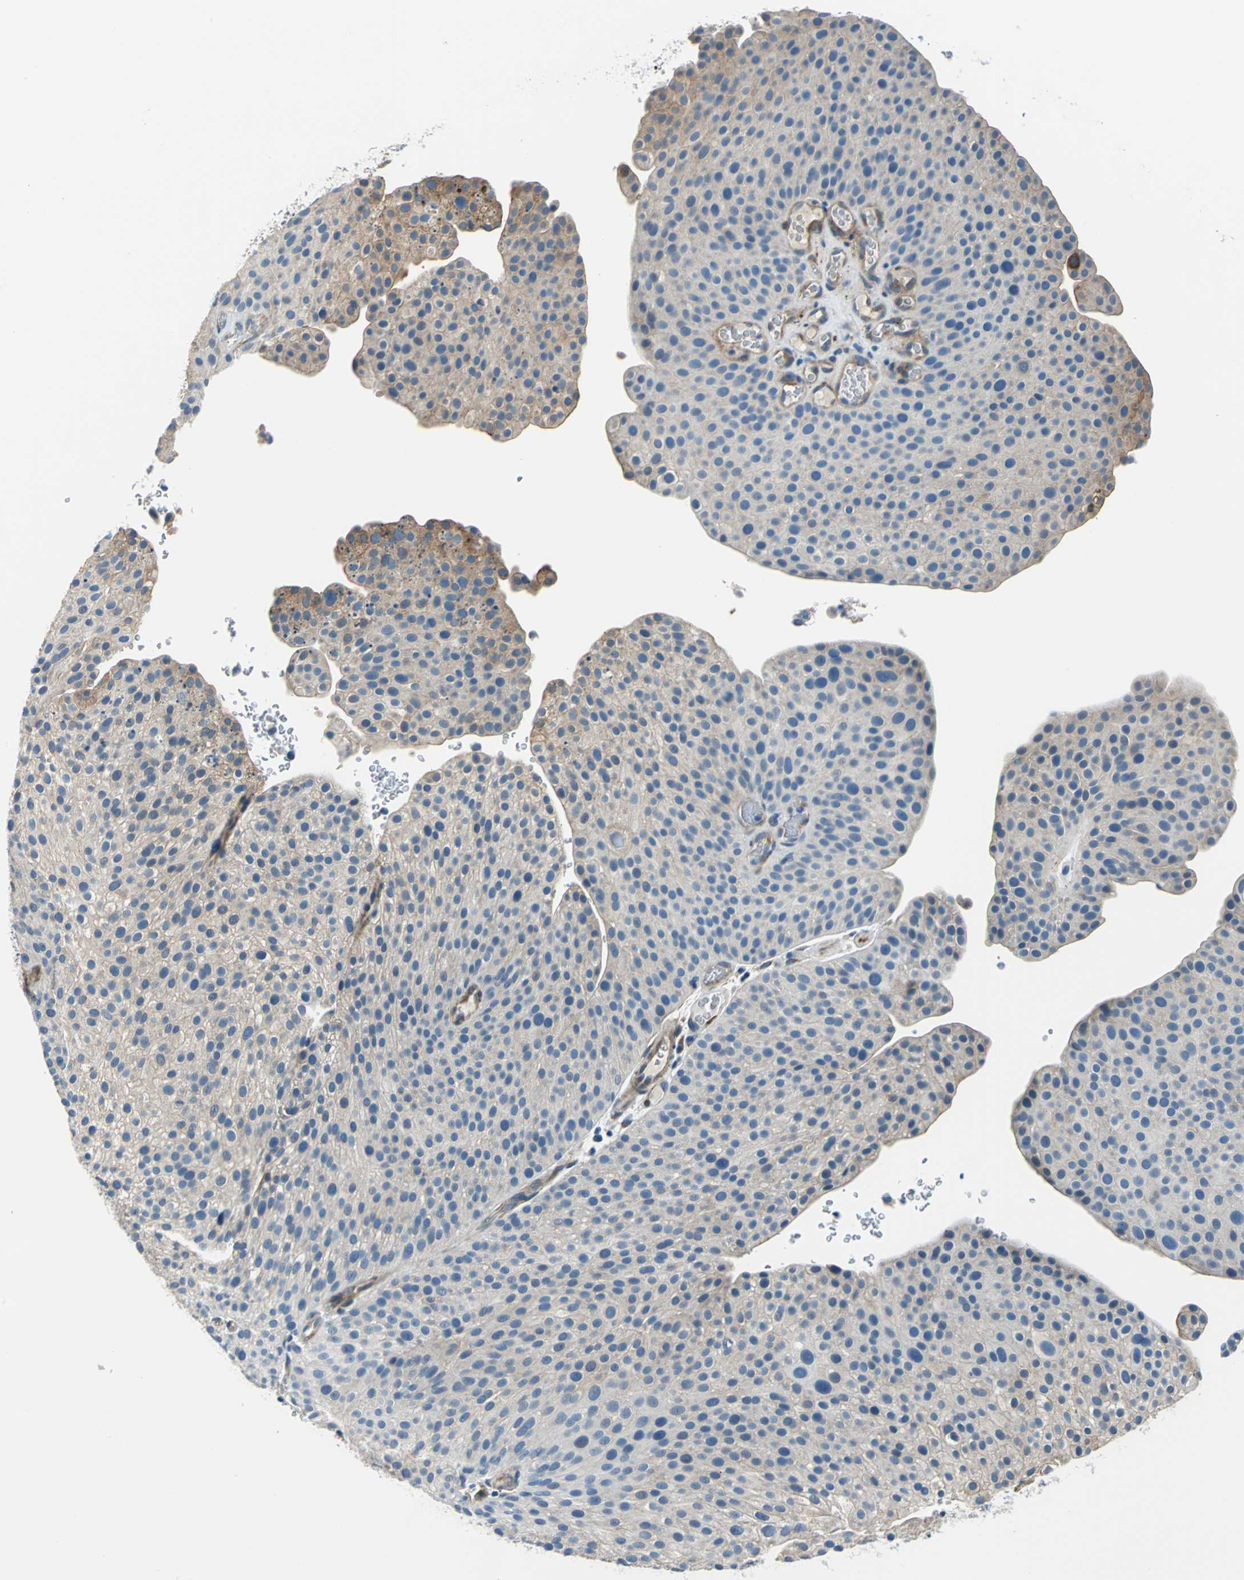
{"staining": {"intensity": "weak", "quantity": "<25%", "location": "cytoplasmic/membranous"}, "tissue": "urothelial cancer", "cell_type": "Tumor cells", "image_type": "cancer", "snomed": [{"axis": "morphology", "description": "Urothelial carcinoma, Low grade"}, {"axis": "topography", "description": "Smooth muscle"}, {"axis": "topography", "description": "Urinary bladder"}], "caption": "A histopathology image of urothelial cancer stained for a protein displays no brown staining in tumor cells. Brightfield microscopy of immunohistochemistry (IHC) stained with DAB (3,3'-diaminobenzidine) (brown) and hematoxylin (blue), captured at high magnification.", "gene": "CDC42EP1", "patient": {"sex": "male", "age": 60}}